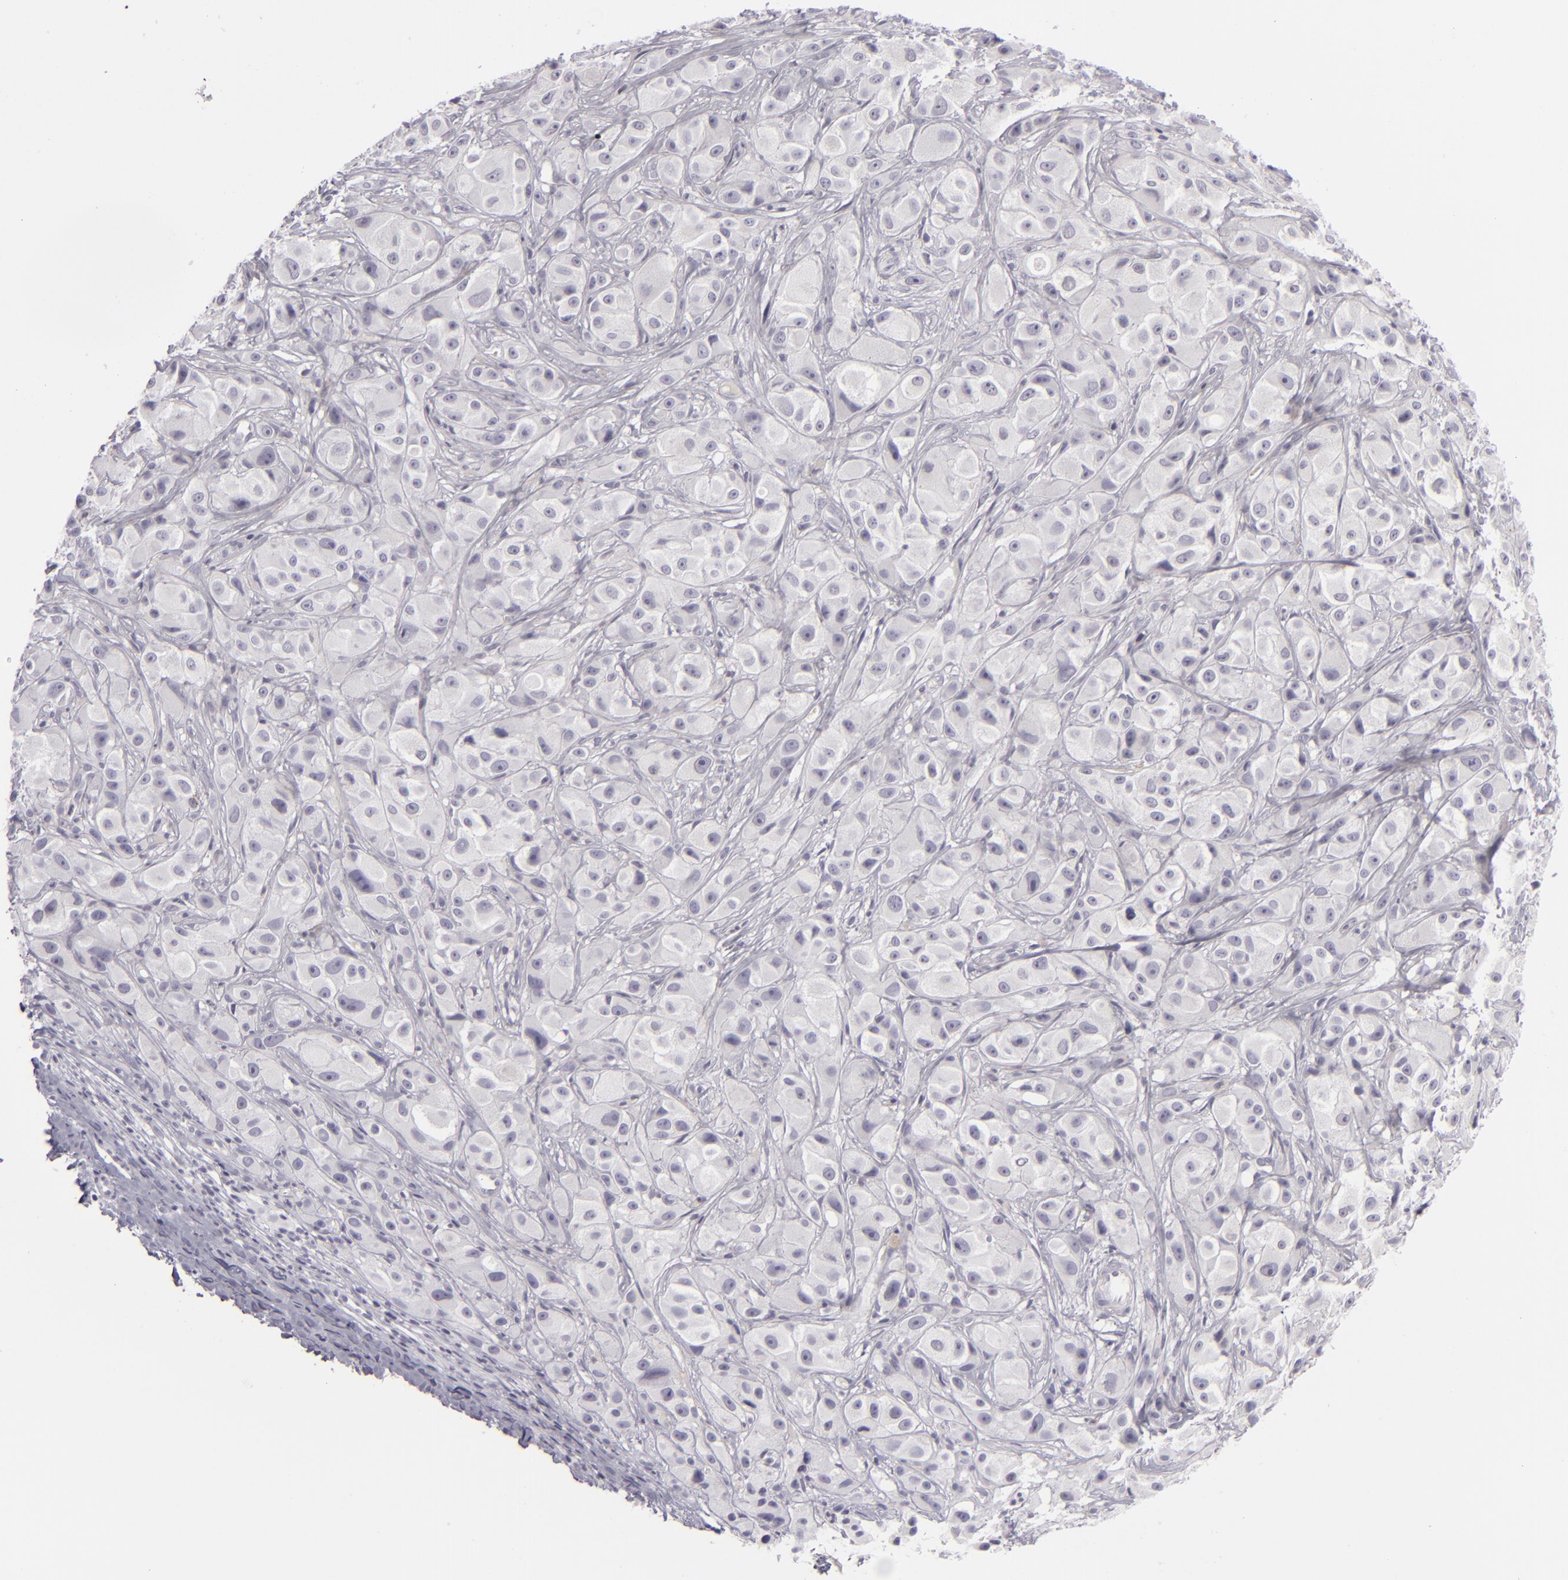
{"staining": {"intensity": "negative", "quantity": "none", "location": "none"}, "tissue": "melanoma", "cell_type": "Tumor cells", "image_type": "cancer", "snomed": [{"axis": "morphology", "description": "Malignant melanoma, NOS"}, {"axis": "topography", "description": "Skin"}], "caption": "IHC micrograph of human malignant melanoma stained for a protein (brown), which displays no staining in tumor cells.", "gene": "CDX2", "patient": {"sex": "male", "age": 56}}